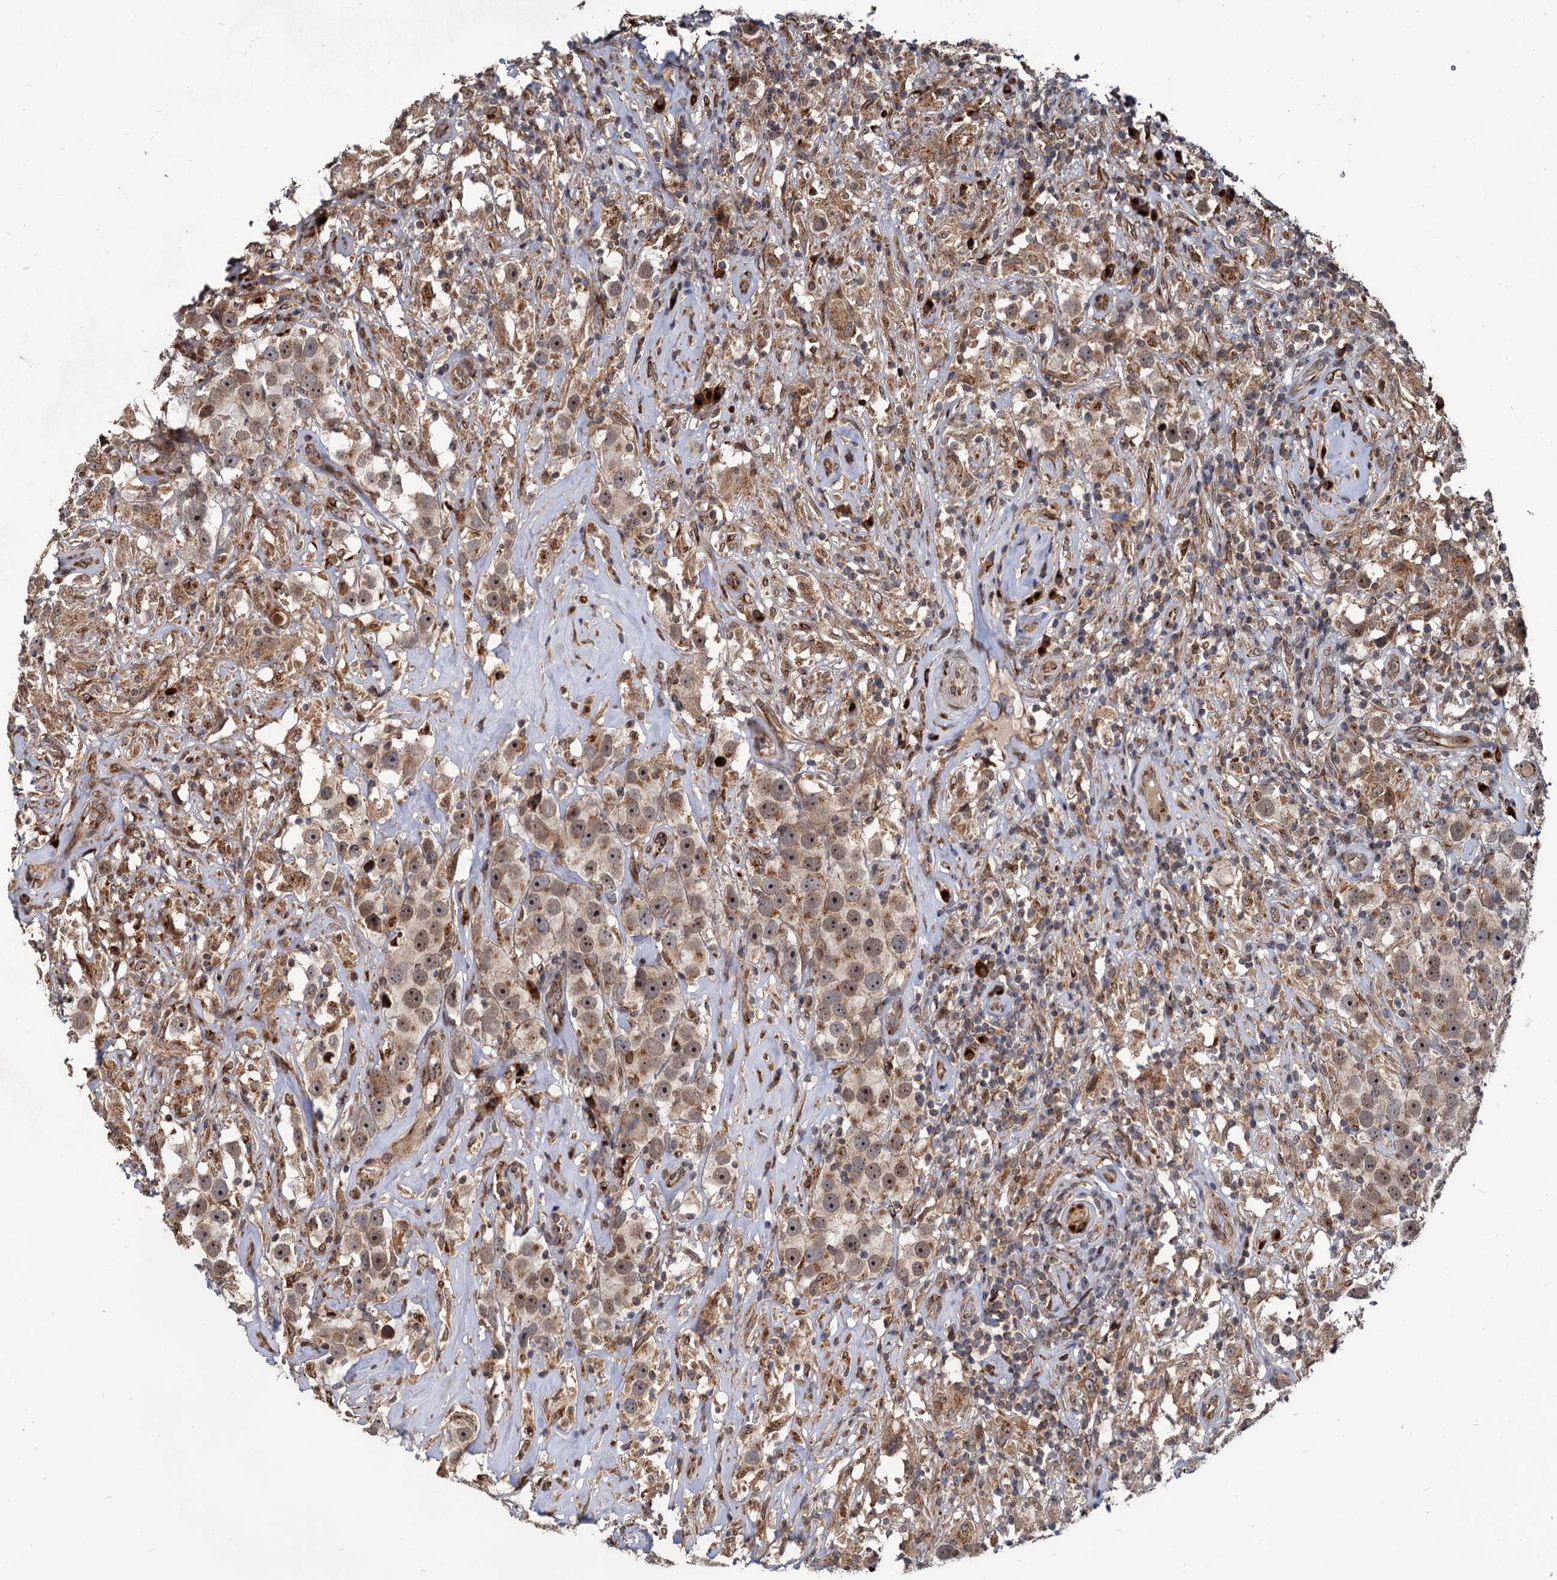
{"staining": {"intensity": "moderate", "quantity": "<25%", "location": "nuclear"}, "tissue": "testis cancer", "cell_type": "Tumor cells", "image_type": "cancer", "snomed": [{"axis": "morphology", "description": "Seminoma, NOS"}, {"axis": "topography", "description": "Testis"}], "caption": "Tumor cells display low levels of moderate nuclear staining in about <25% of cells in human testis cancer (seminoma). Nuclei are stained in blue.", "gene": "SAAL1", "patient": {"sex": "male", "age": 49}}